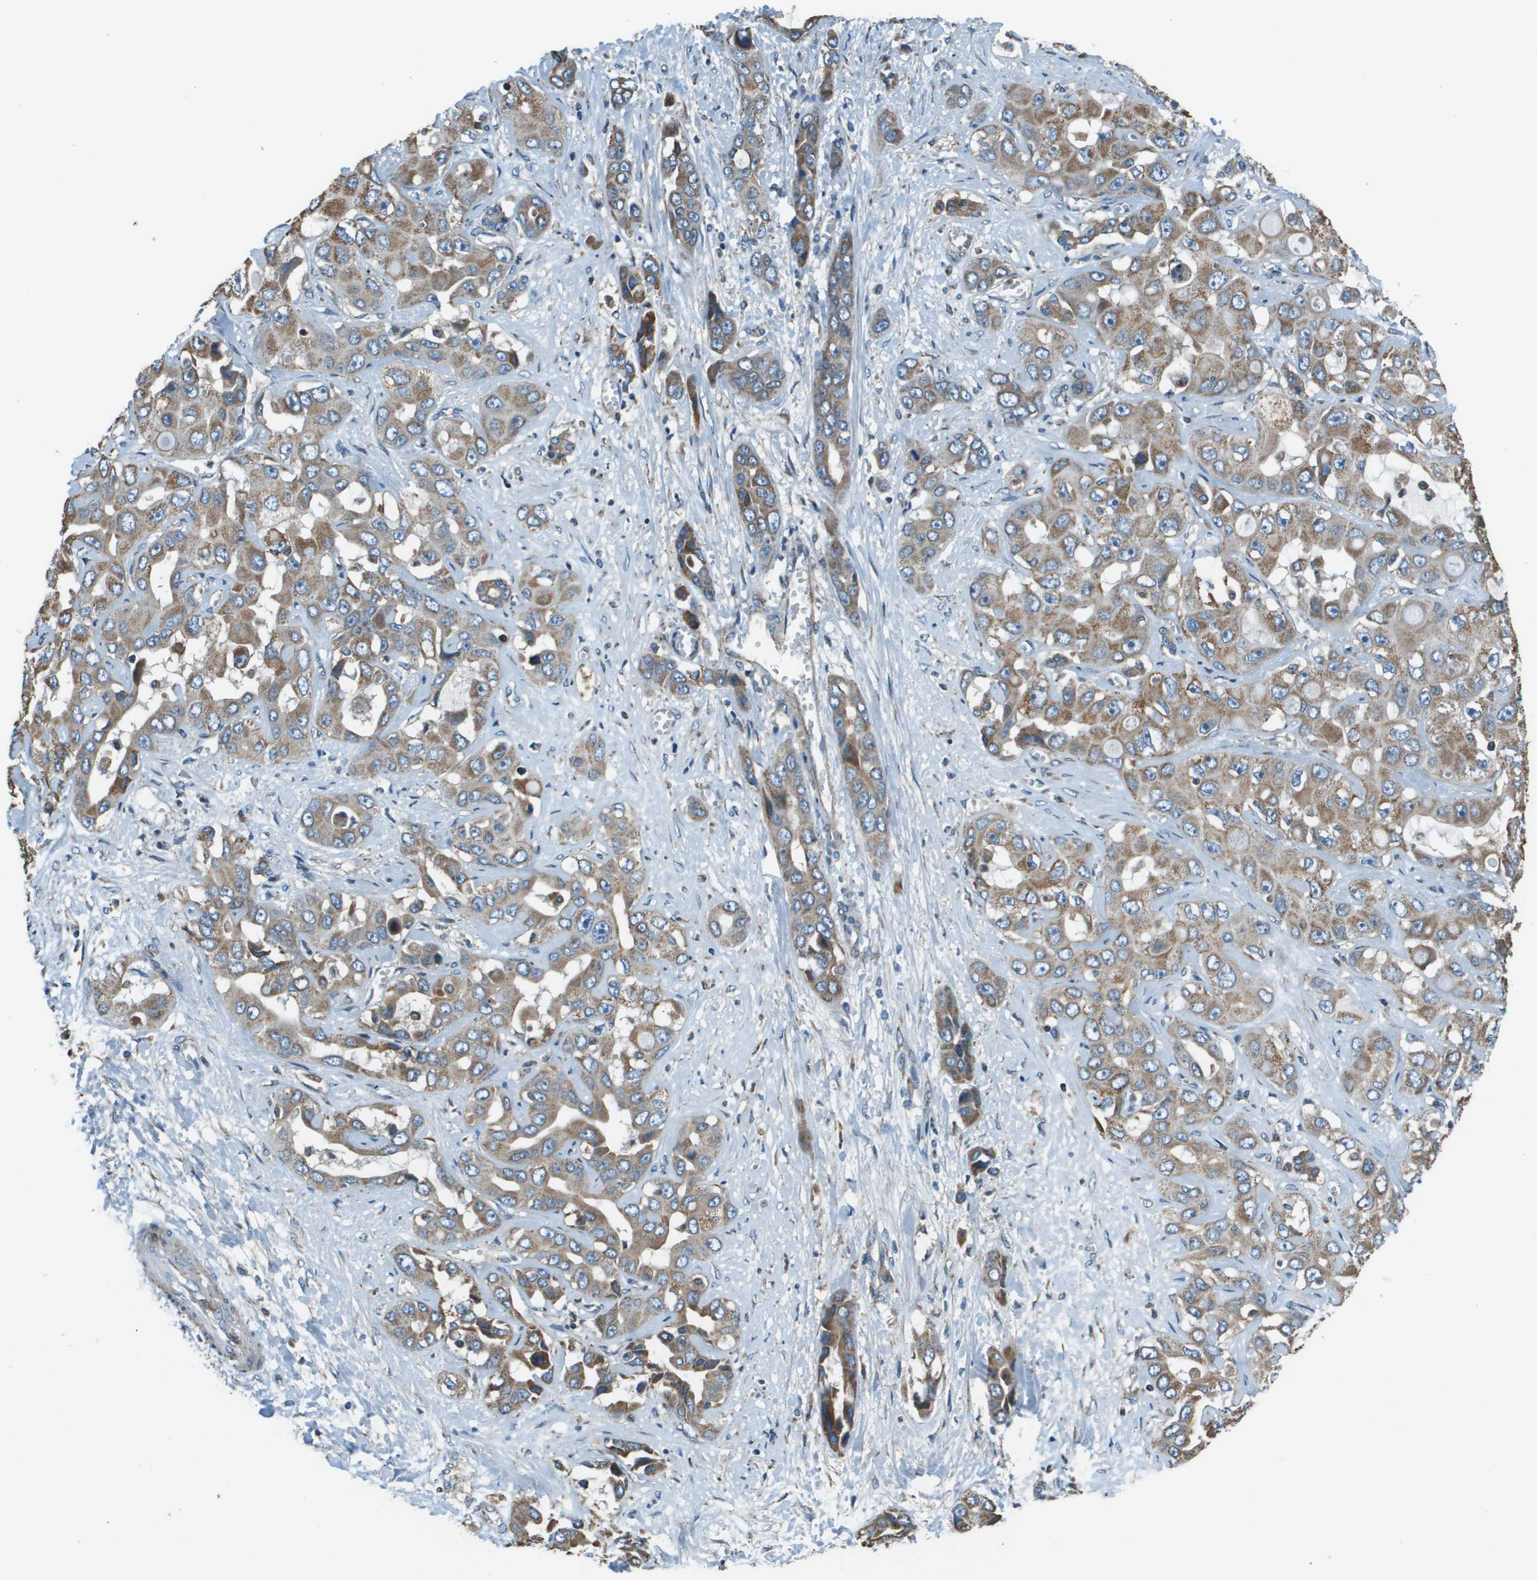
{"staining": {"intensity": "moderate", "quantity": ">75%", "location": "cytoplasmic/membranous"}, "tissue": "liver cancer", "cell_type": "Tumor cells", "image_type": "cancer", "snomed": [{"axis": "morphology", "description": "Cholangiocarcinoma"}, {"axis": "topography", "description": "Liver"}], "caption": "An image of human cholangiocarcinoma (liver) stained for a protein exhibits moderate cytoplasmic/membranous brown staining in tumor cells.", "gene": "TMEM51", "patient": {"sex": "female", "age": 52}}